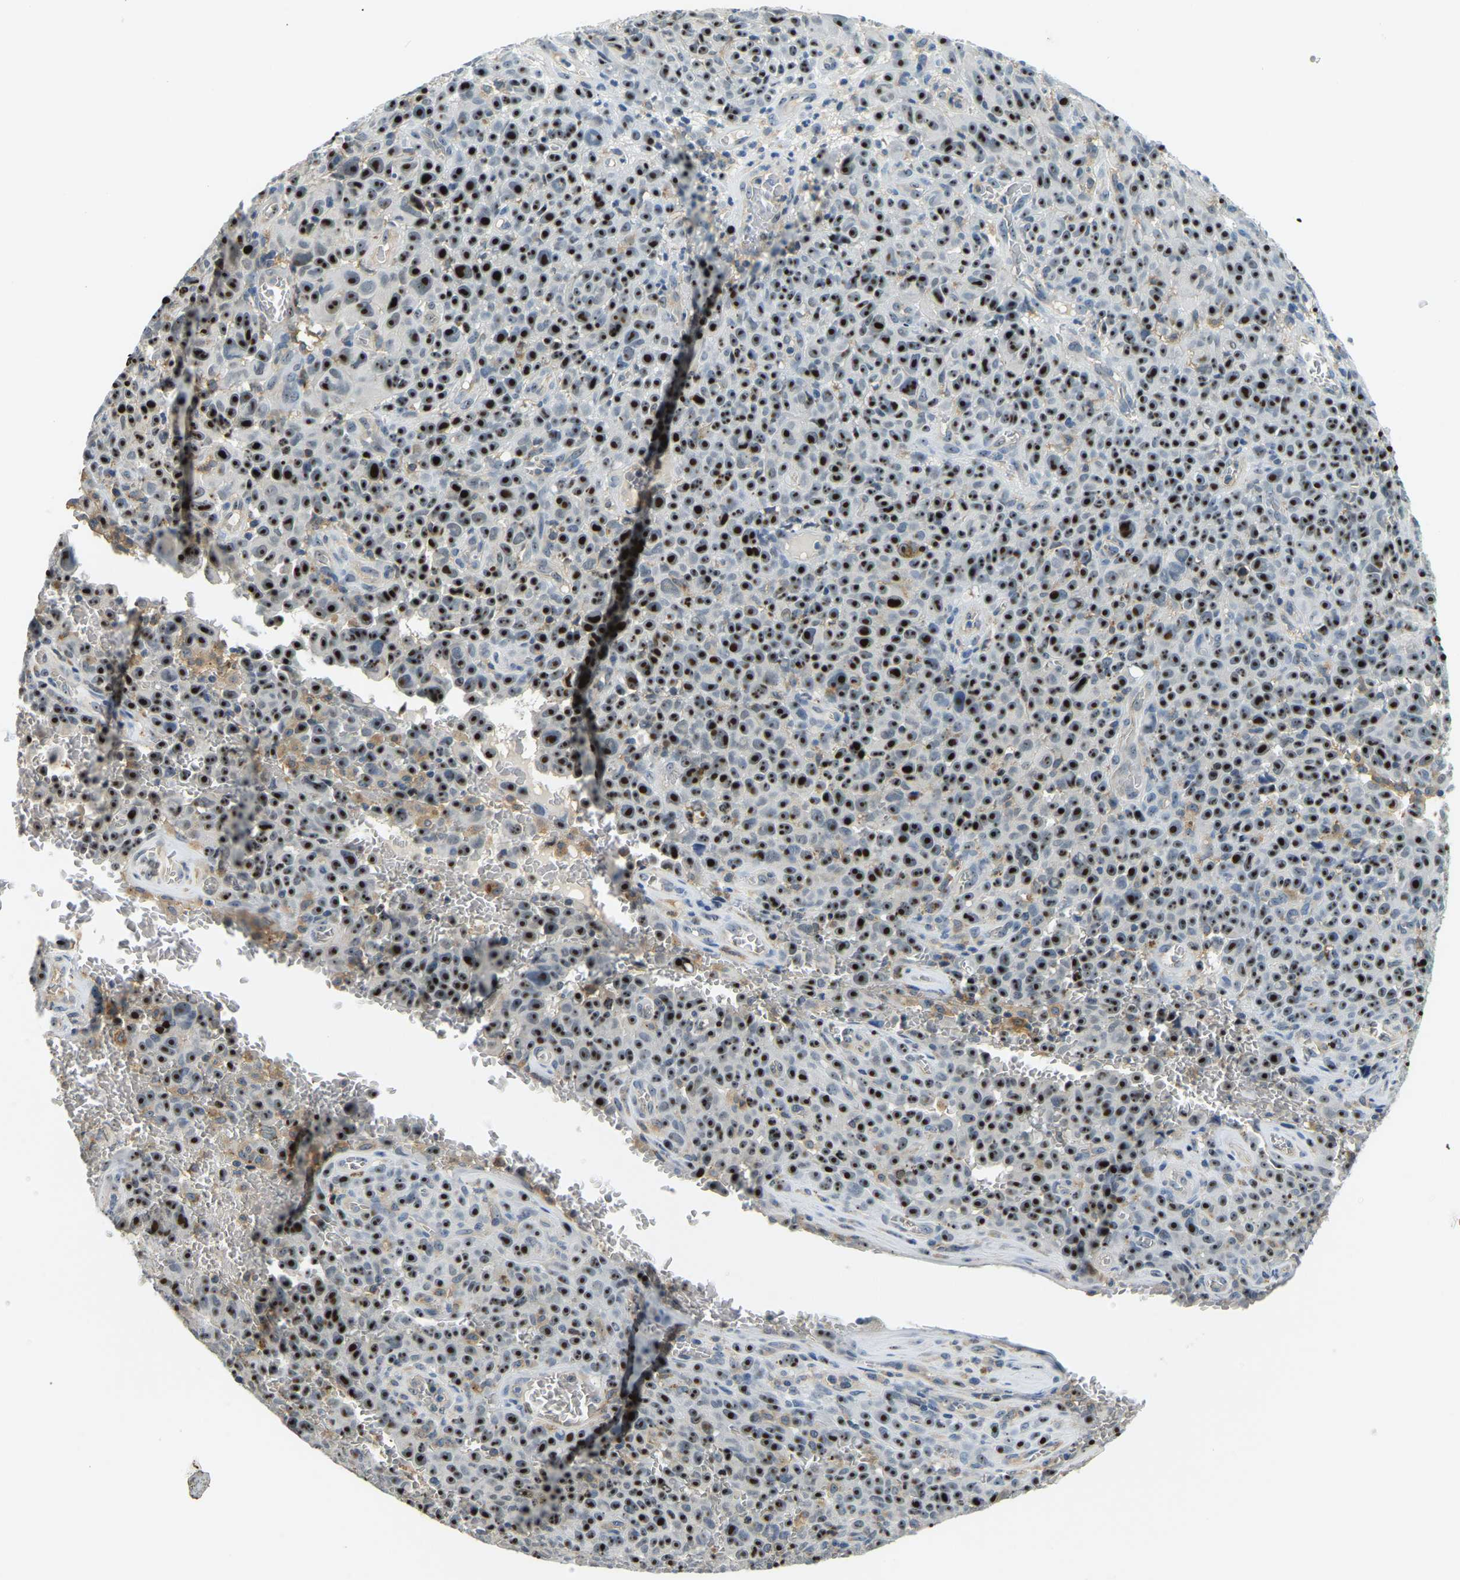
{"staining": {"intensity": "strong", "quantity": ">75%", "location": "nuclear"}, "tissue": "melanoma", "cell_type": "Tumor cells", "image_type": "cancer", "snomed": [{"axis": "morphology", "description": "Malignant melanoma, NOS"}, {"axis": "topography", "description": "Skin"}], "caption": "Immunohistochemical staining of malignant melanoma shows strong nuclear protein positivity in about >75% of tumor cells.", "gene": "RRP1", "patient": {"sex": "female", "age": 82}}